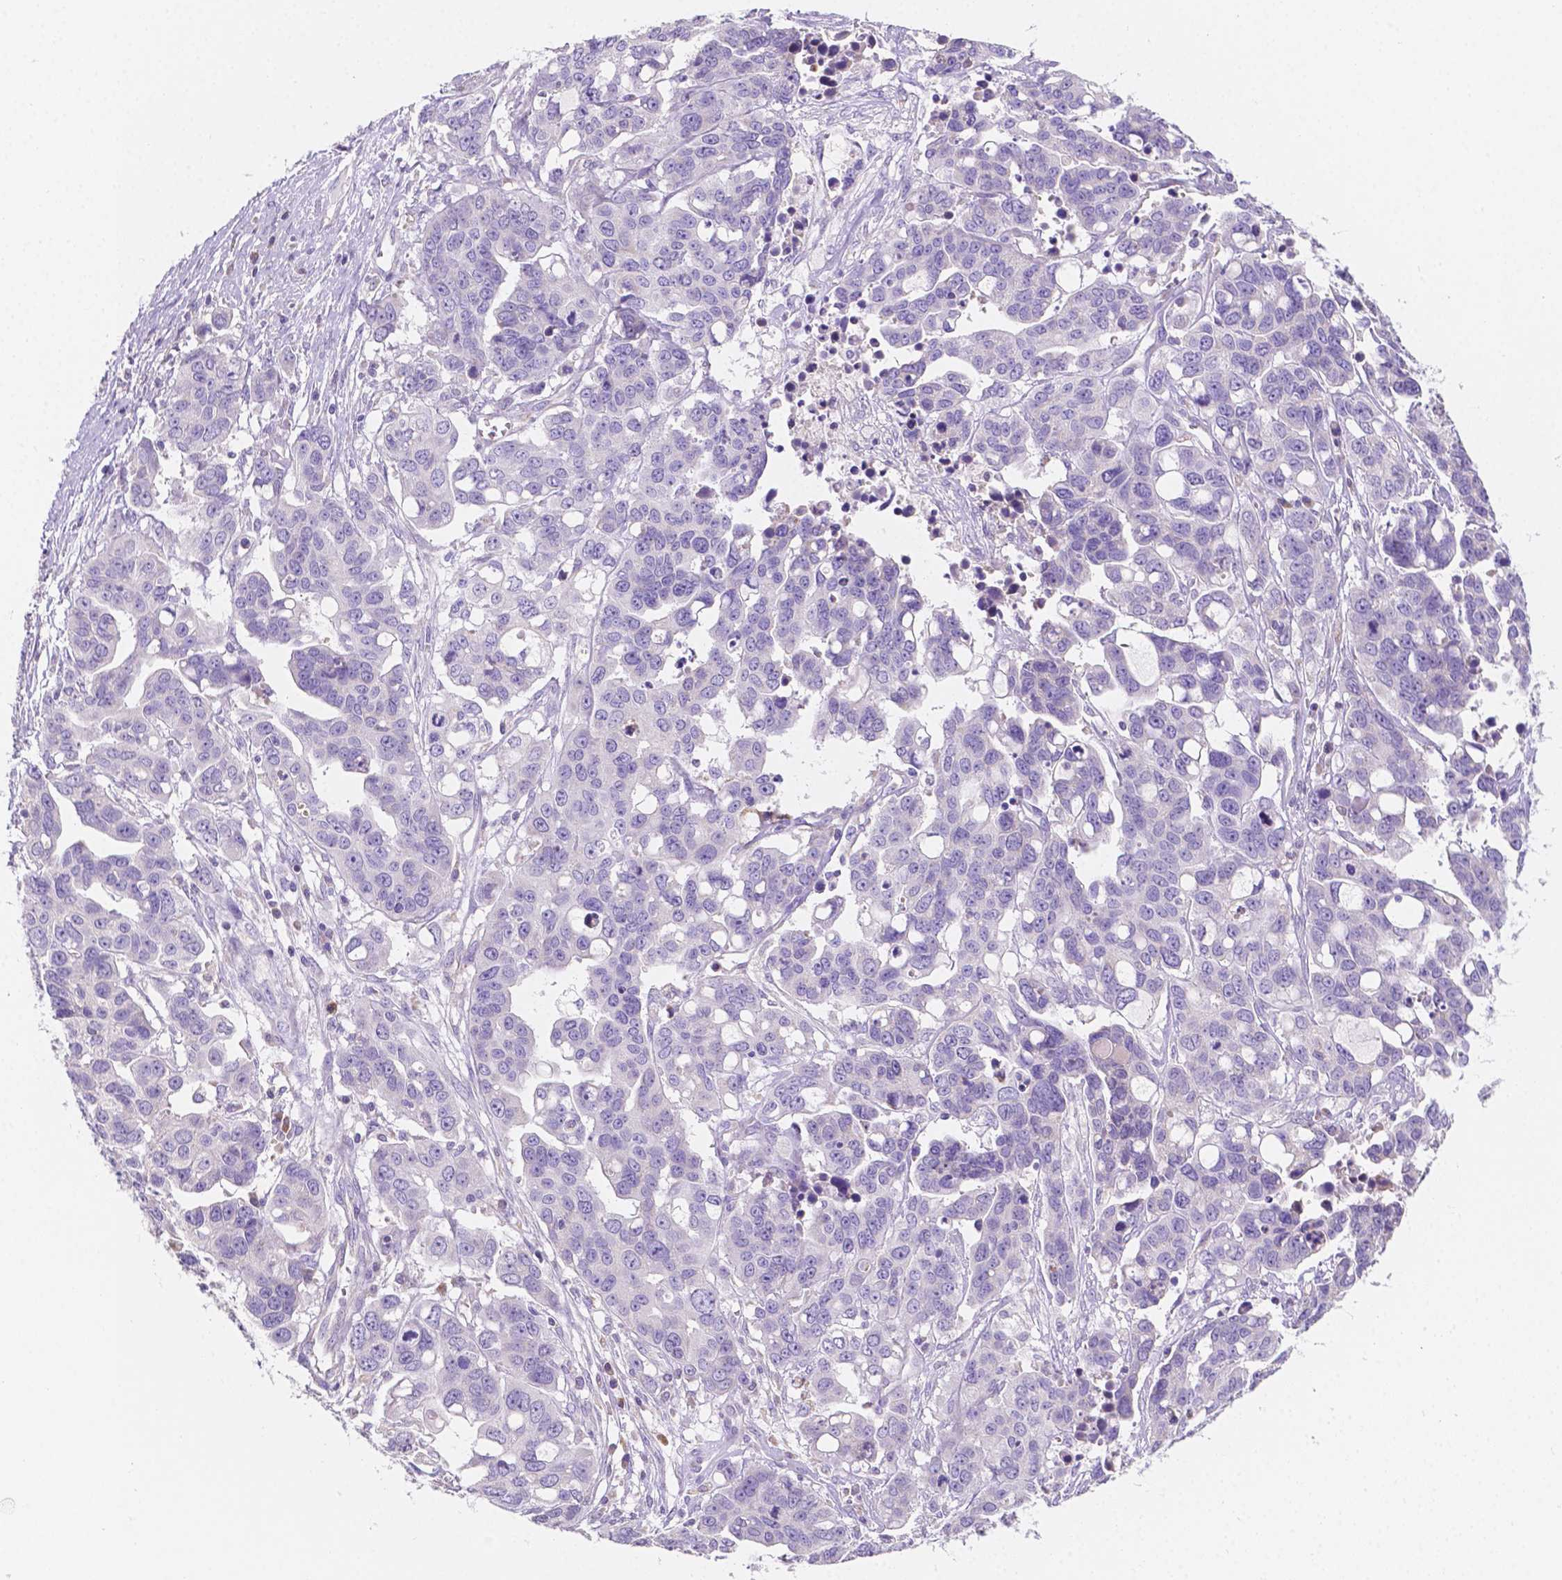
{"staining": {"intensity": "negative", "quantity": "none", "location": "none"}, "tissue": "ovarian cancer", "cell_type": "Tumor cells", "image_type": "cancer", "snomed": [{"axis": "morphology", "description": "Carcinoma, endometroid"}, {"axis": "topography", "description": "Ovary"}], "caption": "This is an immunohistochemistry image of human ovarian cancer. There is no expression in tumor cells.", "gene": "TMEM130", "patient": {"sex": "female", "age": 78}}